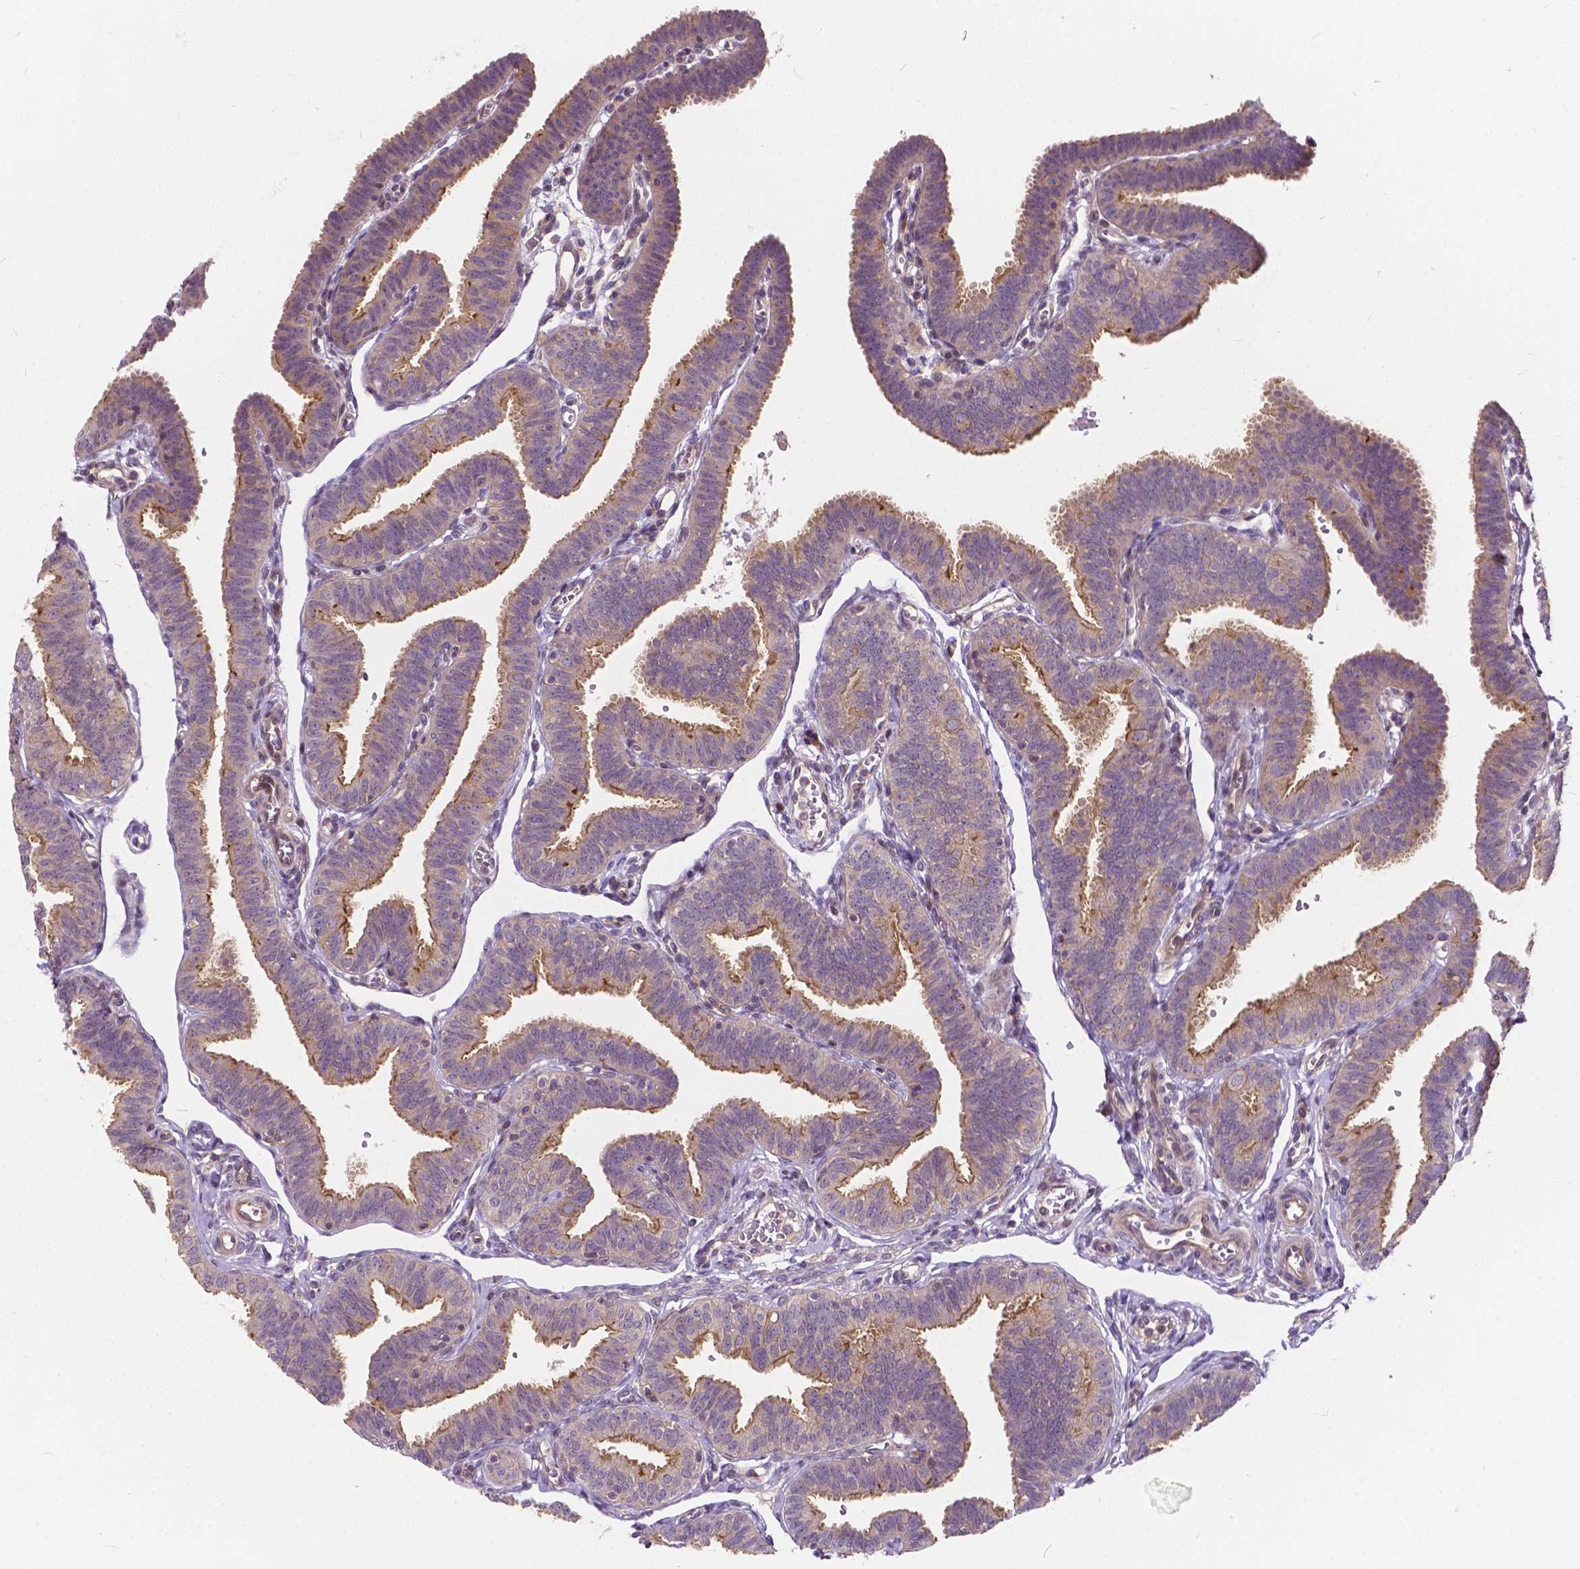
{"staining": {"intensity": "moderate", "quantity": ">75%", "location": "cytoplasmic/membranous"}, "tissue": "fallopian tube", "cell_type": "Glandular cells", "image_type": "normal", "snomed": [{"axis": "morphology", "description": "Normal tissue, NOS"}, {"axis": "topography", "description": "Fallopian tube"}], "caption": "Protein staining exhibits moderate cytoplasmic/membranous expression in about >75% of glandular cells in unremarkable fallopian tube.", "gene": "INPP5E", "patient": {"sex": "female", "age": 25}}